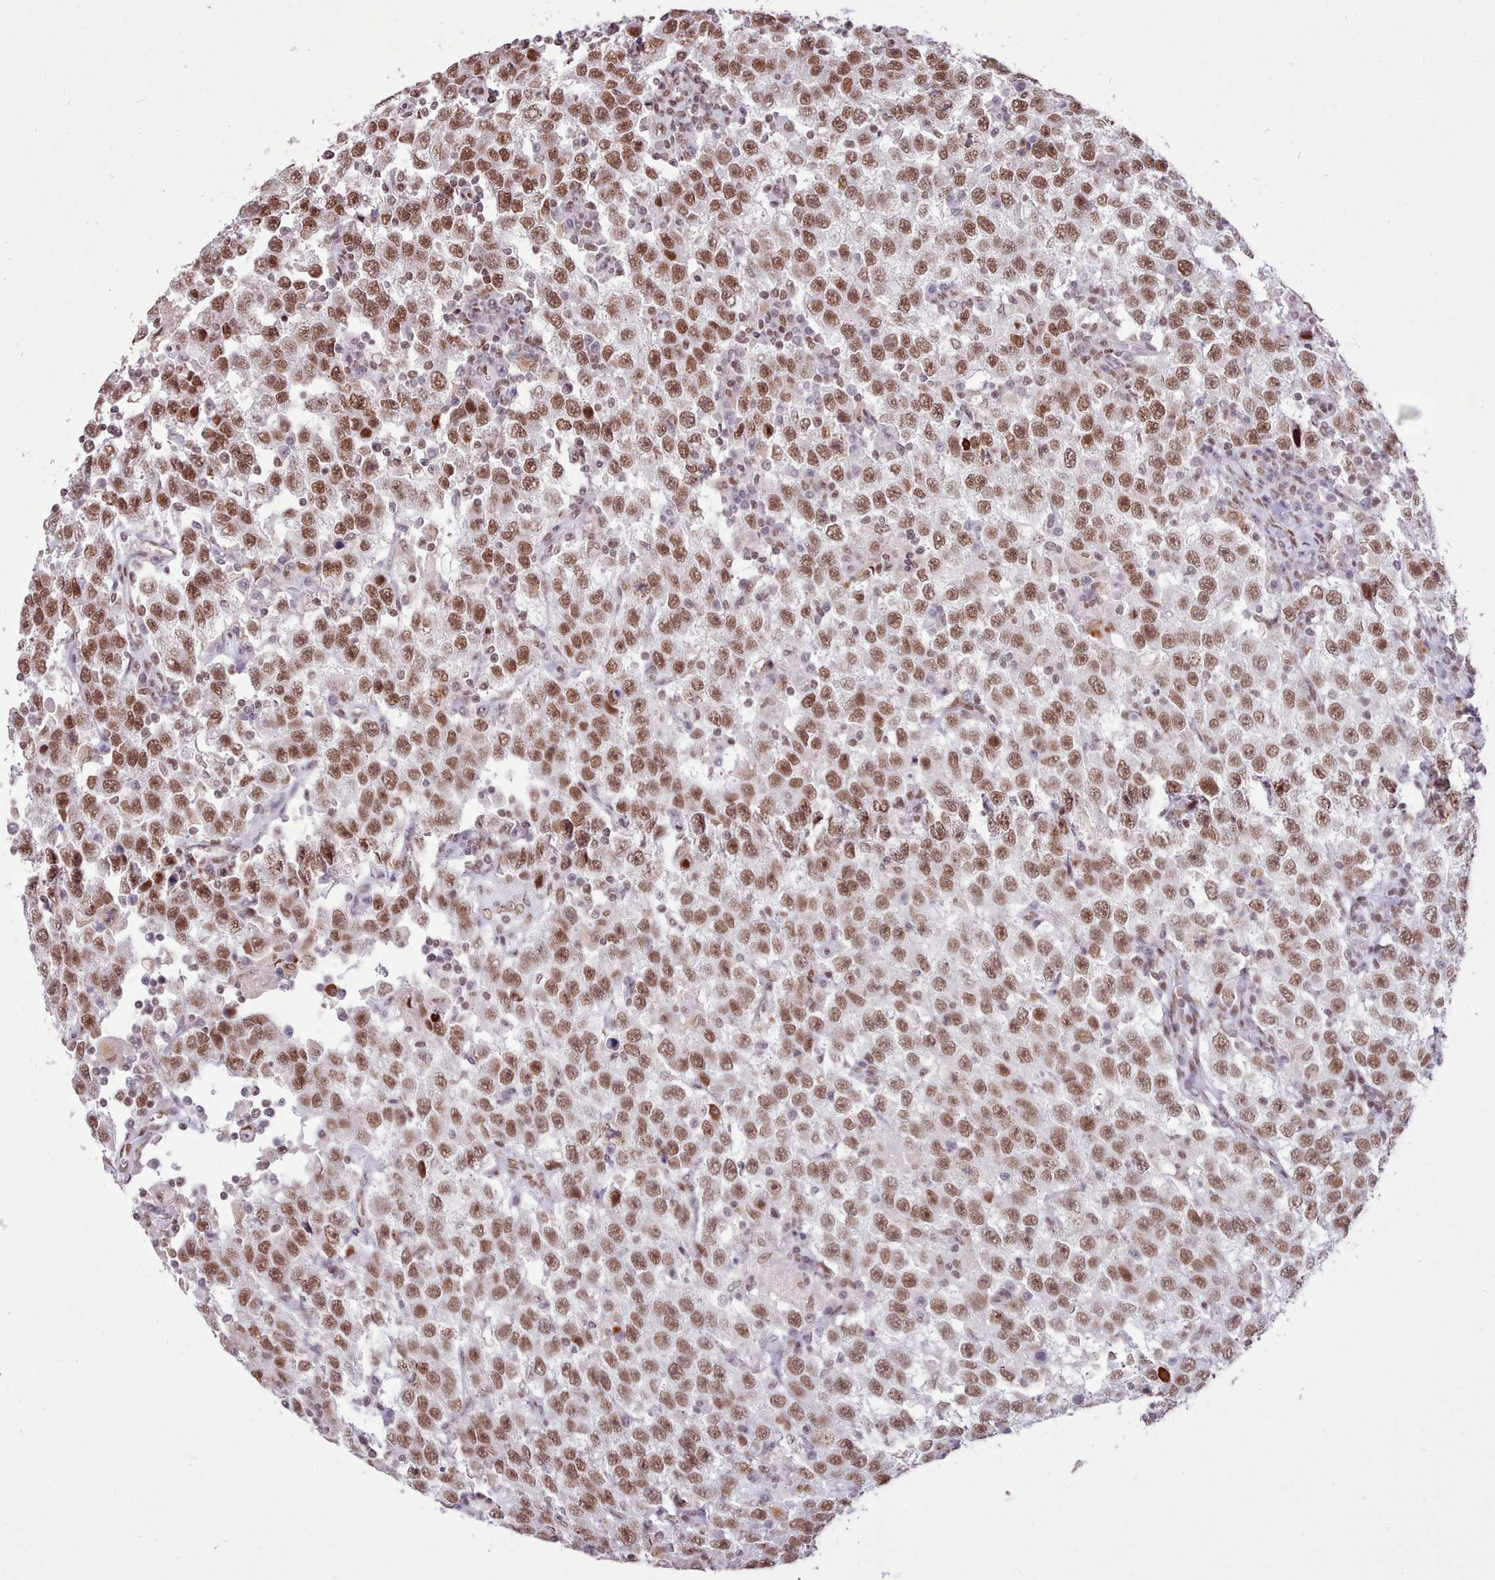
{"staining": {"intensity": "moderate", "quantity": ">75%", "location": "nuclear"}, "tissue": "testis cancer", "cell_type": "Tumor cells", "image_type": "cancer", "snomed": [{"axis": "morphology", "description": "Seminoma, NOS"}, {"axis": "topography", "description": "Testis"}], "caption": "This photomicrograph shows IHC staining of human testis cancer (seminoma), with medium moderate nuclear expression in approximately >75% of tumor cells.", "gene": "TAF15", "patient": {"sex": "male", "age": 41}}